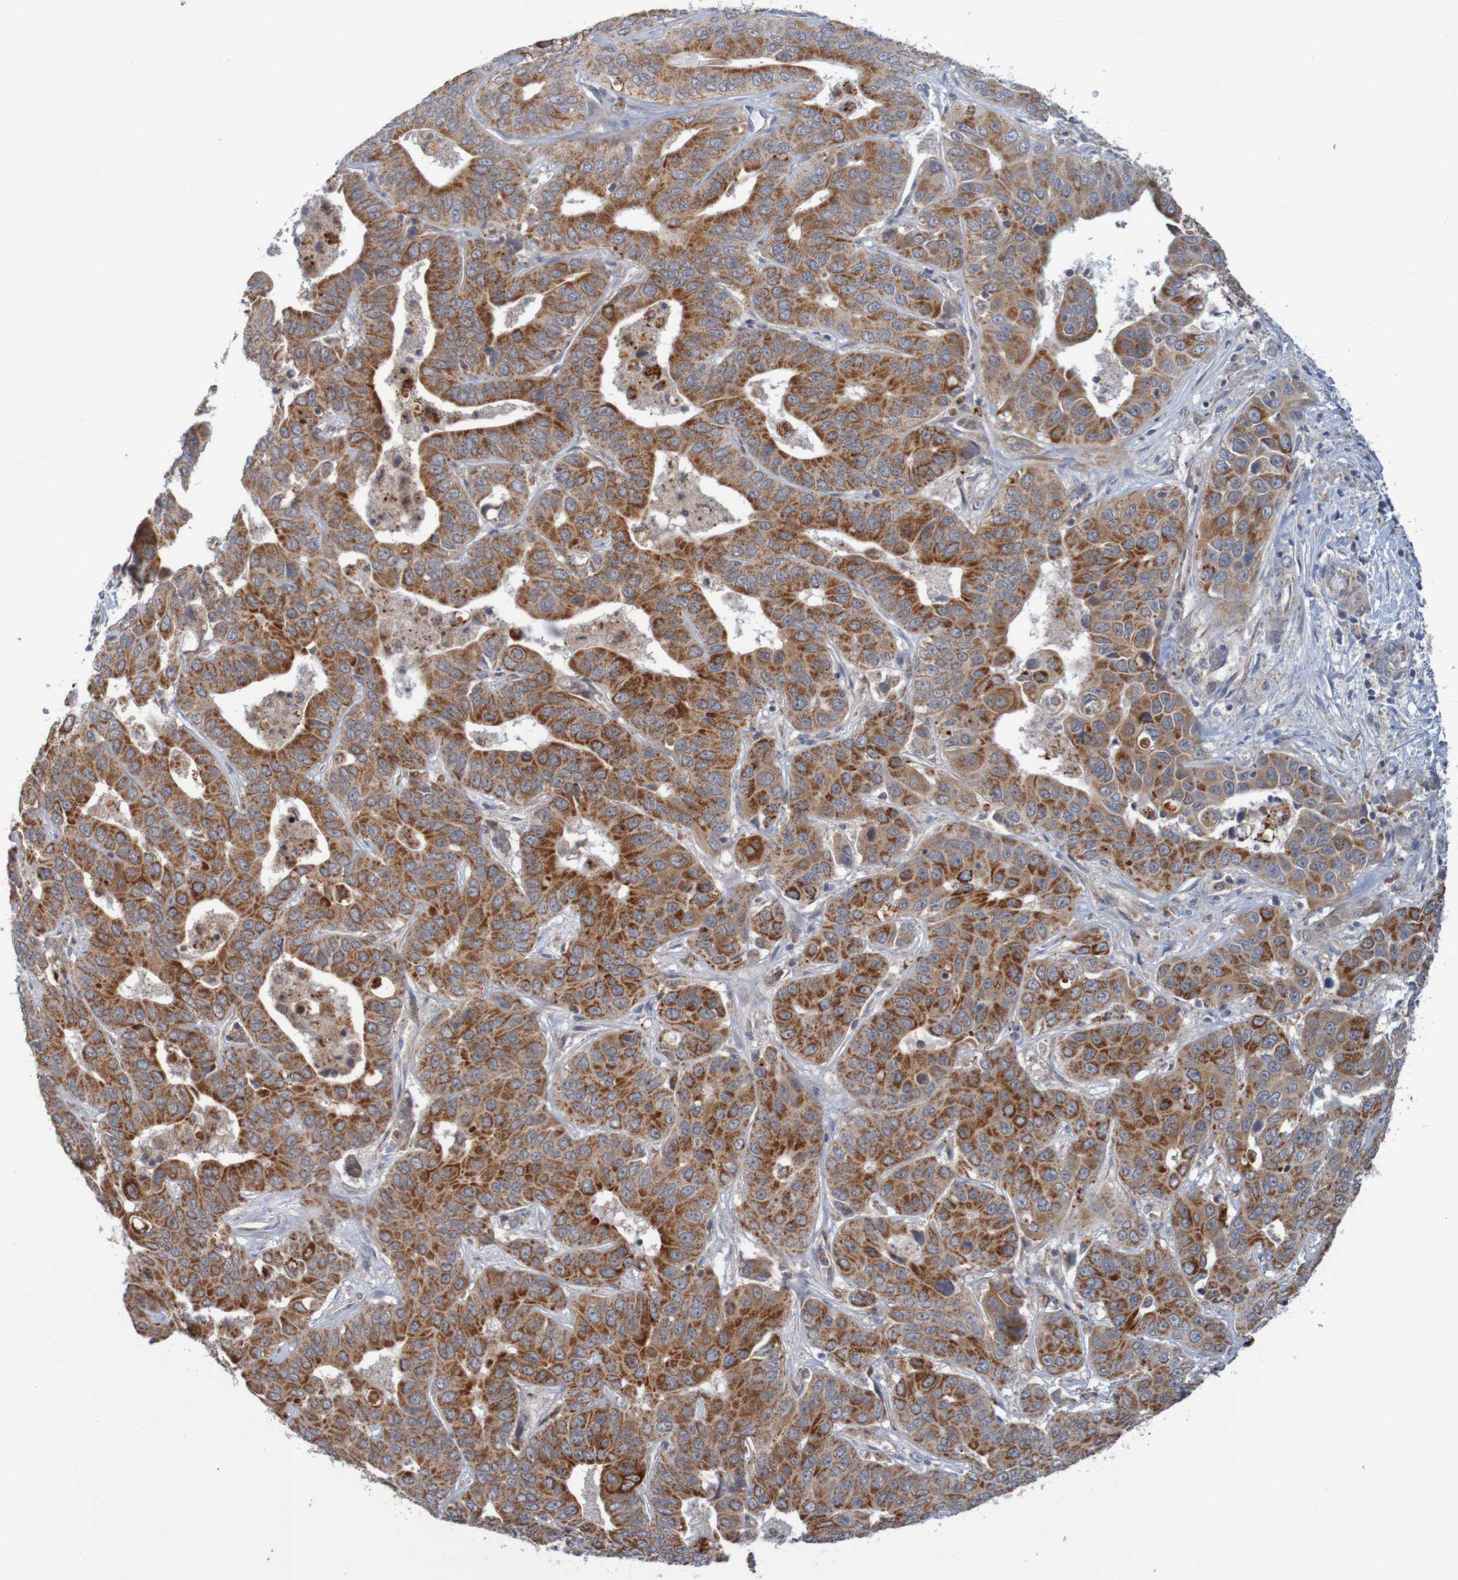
{"staining": {"intensity": "strong", "quantity": ">75%", "location": "cytoplasmic/membranous"}, "tissue": "liver cancer", "cell_type": "Tumor cells", "image_type": "cancer", "snomed": [{"axis": "morphology", "description": "Cholangiocarcinoma"}, {"axis": "topography", "description": "Liver"}], "caption": "Cholangiocarcinoma (liver) stained for a protein (brown) demonstrates strong cytoplasmic/membranous positive staining in about >75% of tumor cells.", "gene": "NAV2", "patient": {"sex": "female", "age": 52}}